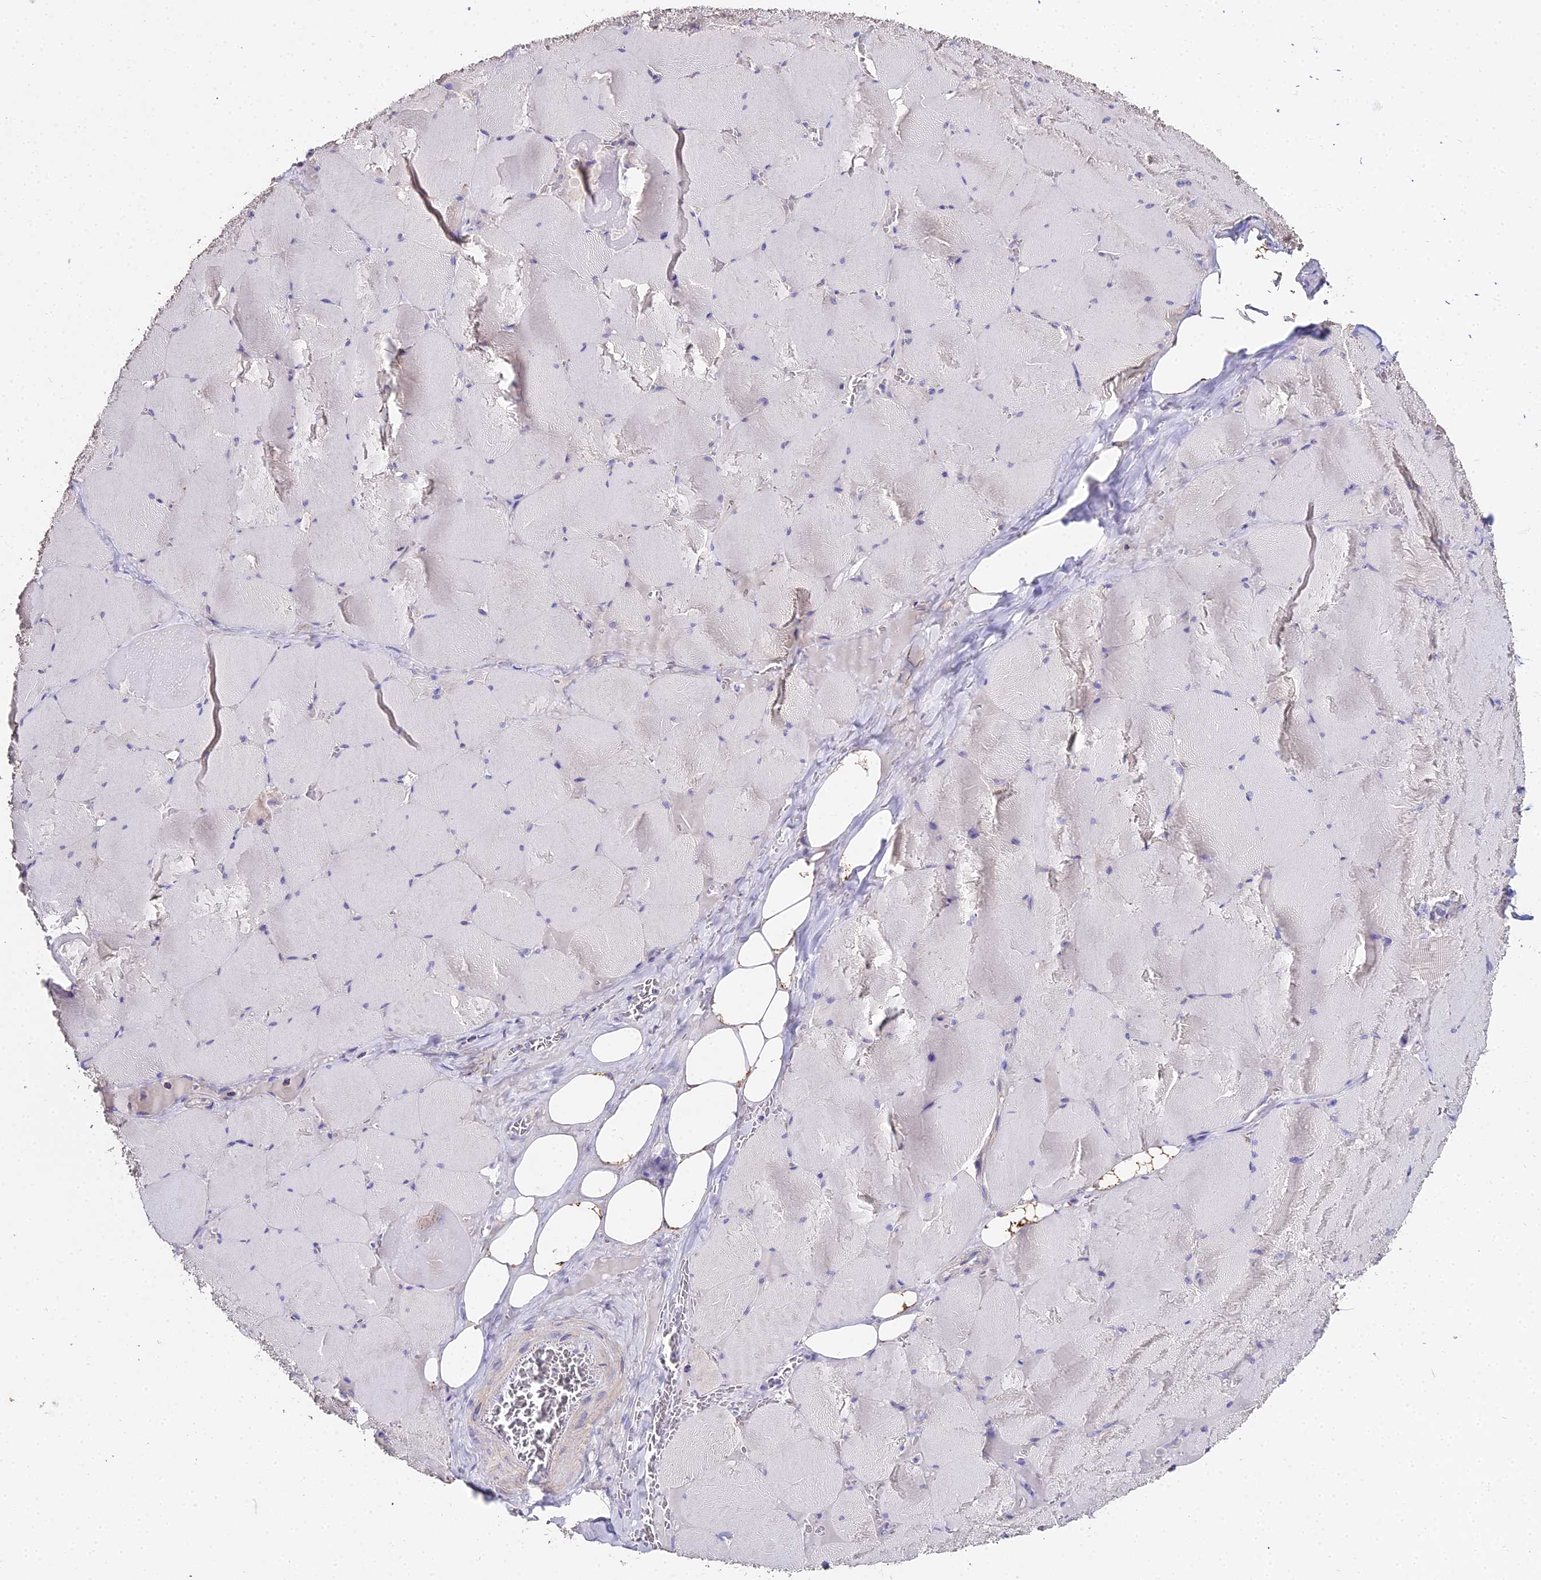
{"staining": {"intensity": "negative", "quantity": "none", "location": "none"}, "tissue": "skeletal muscle", "cell_type": "Myocytes", "image_type": "normal", "snomed": [{"axis": "morphology", "description": "Normal tissue, NOS"}, {"axis": "topography", "description": "Skeletal muscle"}, {"axis": "topography", "description": "Head-Neck"}], "caption": "DAB immunohistochemical staining of normal human skeletal muscle reveals no significant expression in myocytes. Nuclei are stained in blue.", "gene": "GLYAT", "patient": {"sex": "male", "age": 66}}